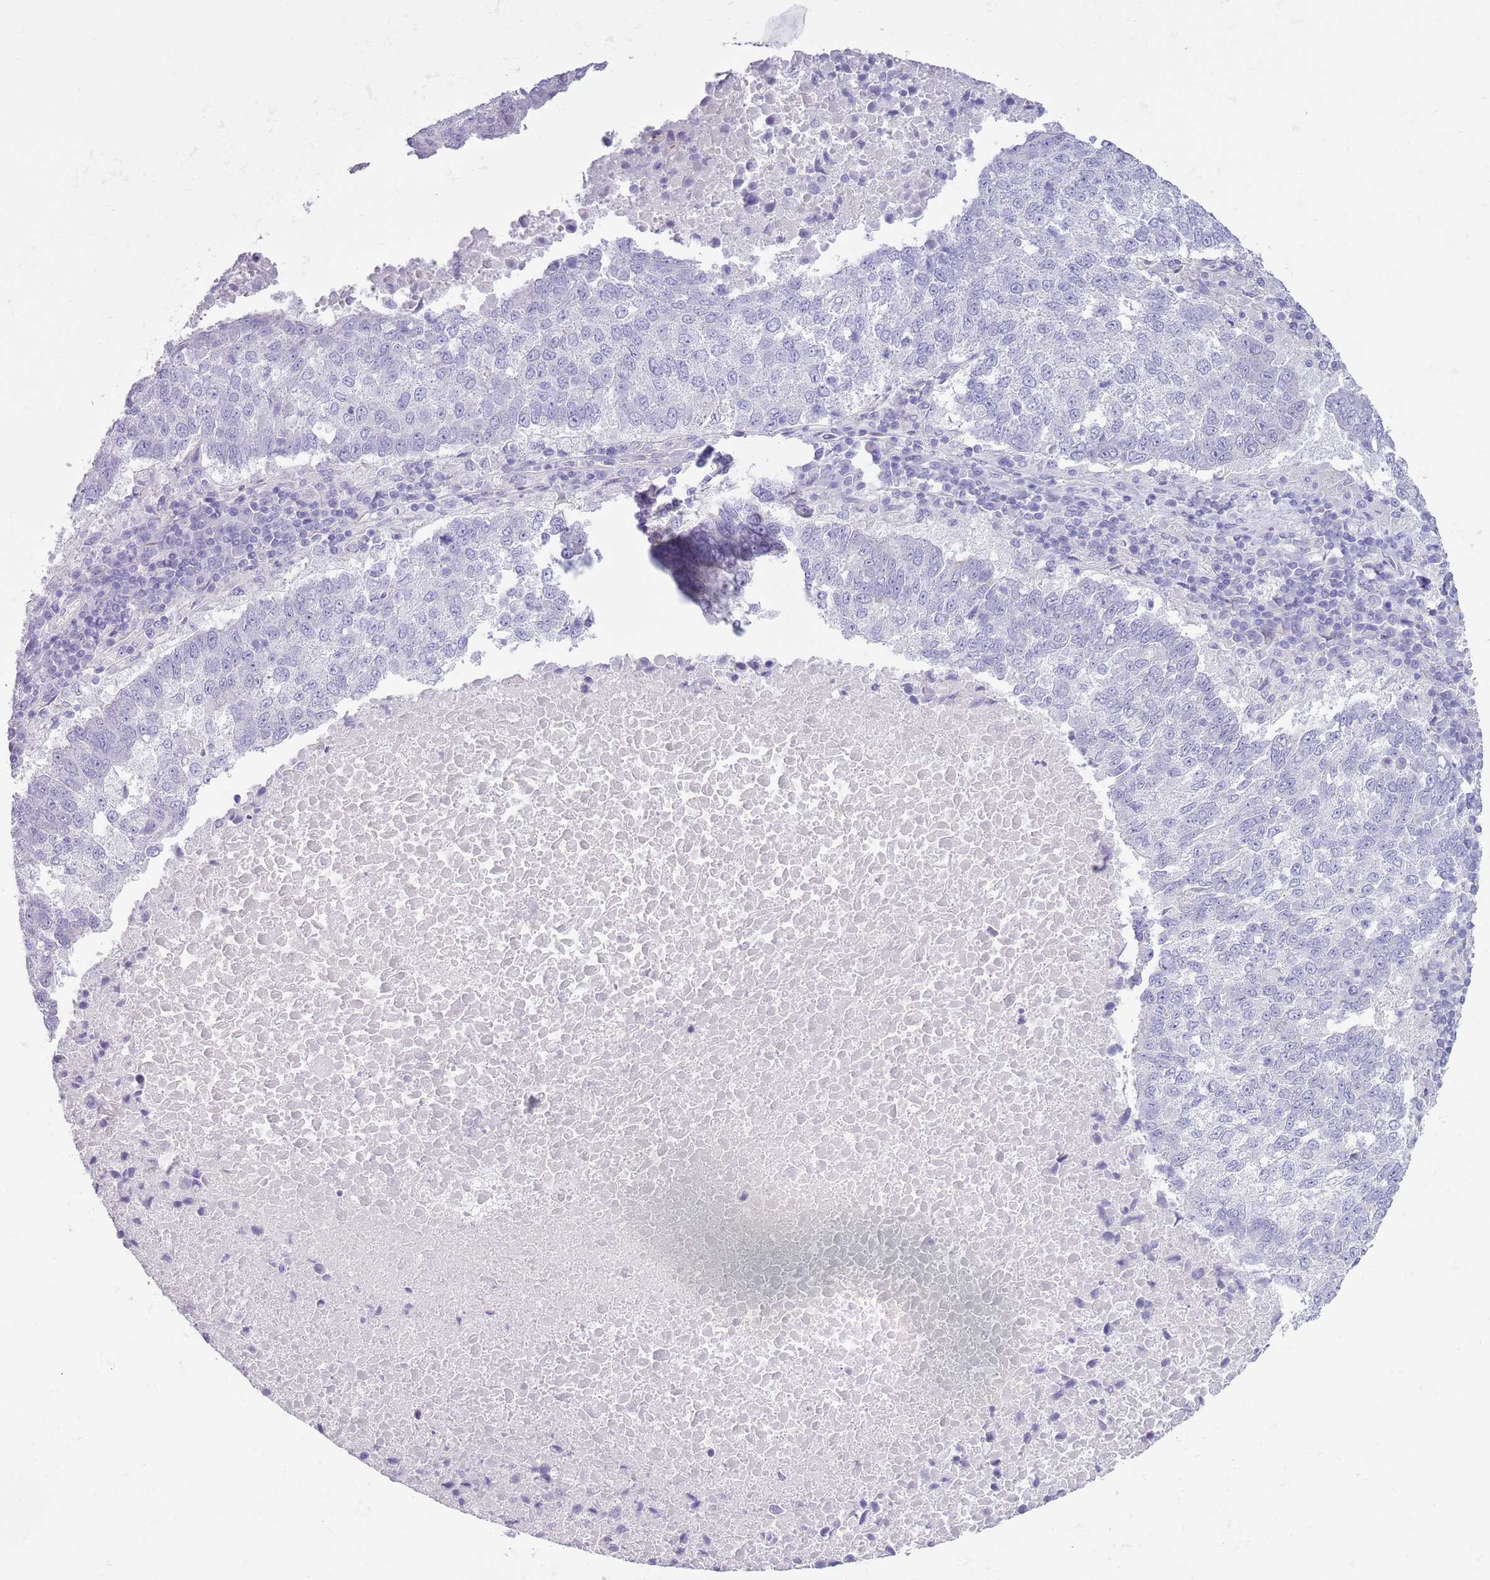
{"staining": {"intensity": "negative", "quantity": "none", "location": "none"}, "tissue": "lung cancer", "cell_type": "Tumor cells", "image_type": "cancer", "snomed": [{"axis": "morphology", "description": "Squamous cell carcinoma, NOS"}, {"axis": "topography", "description": "Lung"}], "caption": "Human squamous cell carcinoma (lung) stained for a protein using immunohistochemistry reveals no staining in tumor cells.", "gene": "RBP3", "patient": {"sex": "male", "age": 73}}